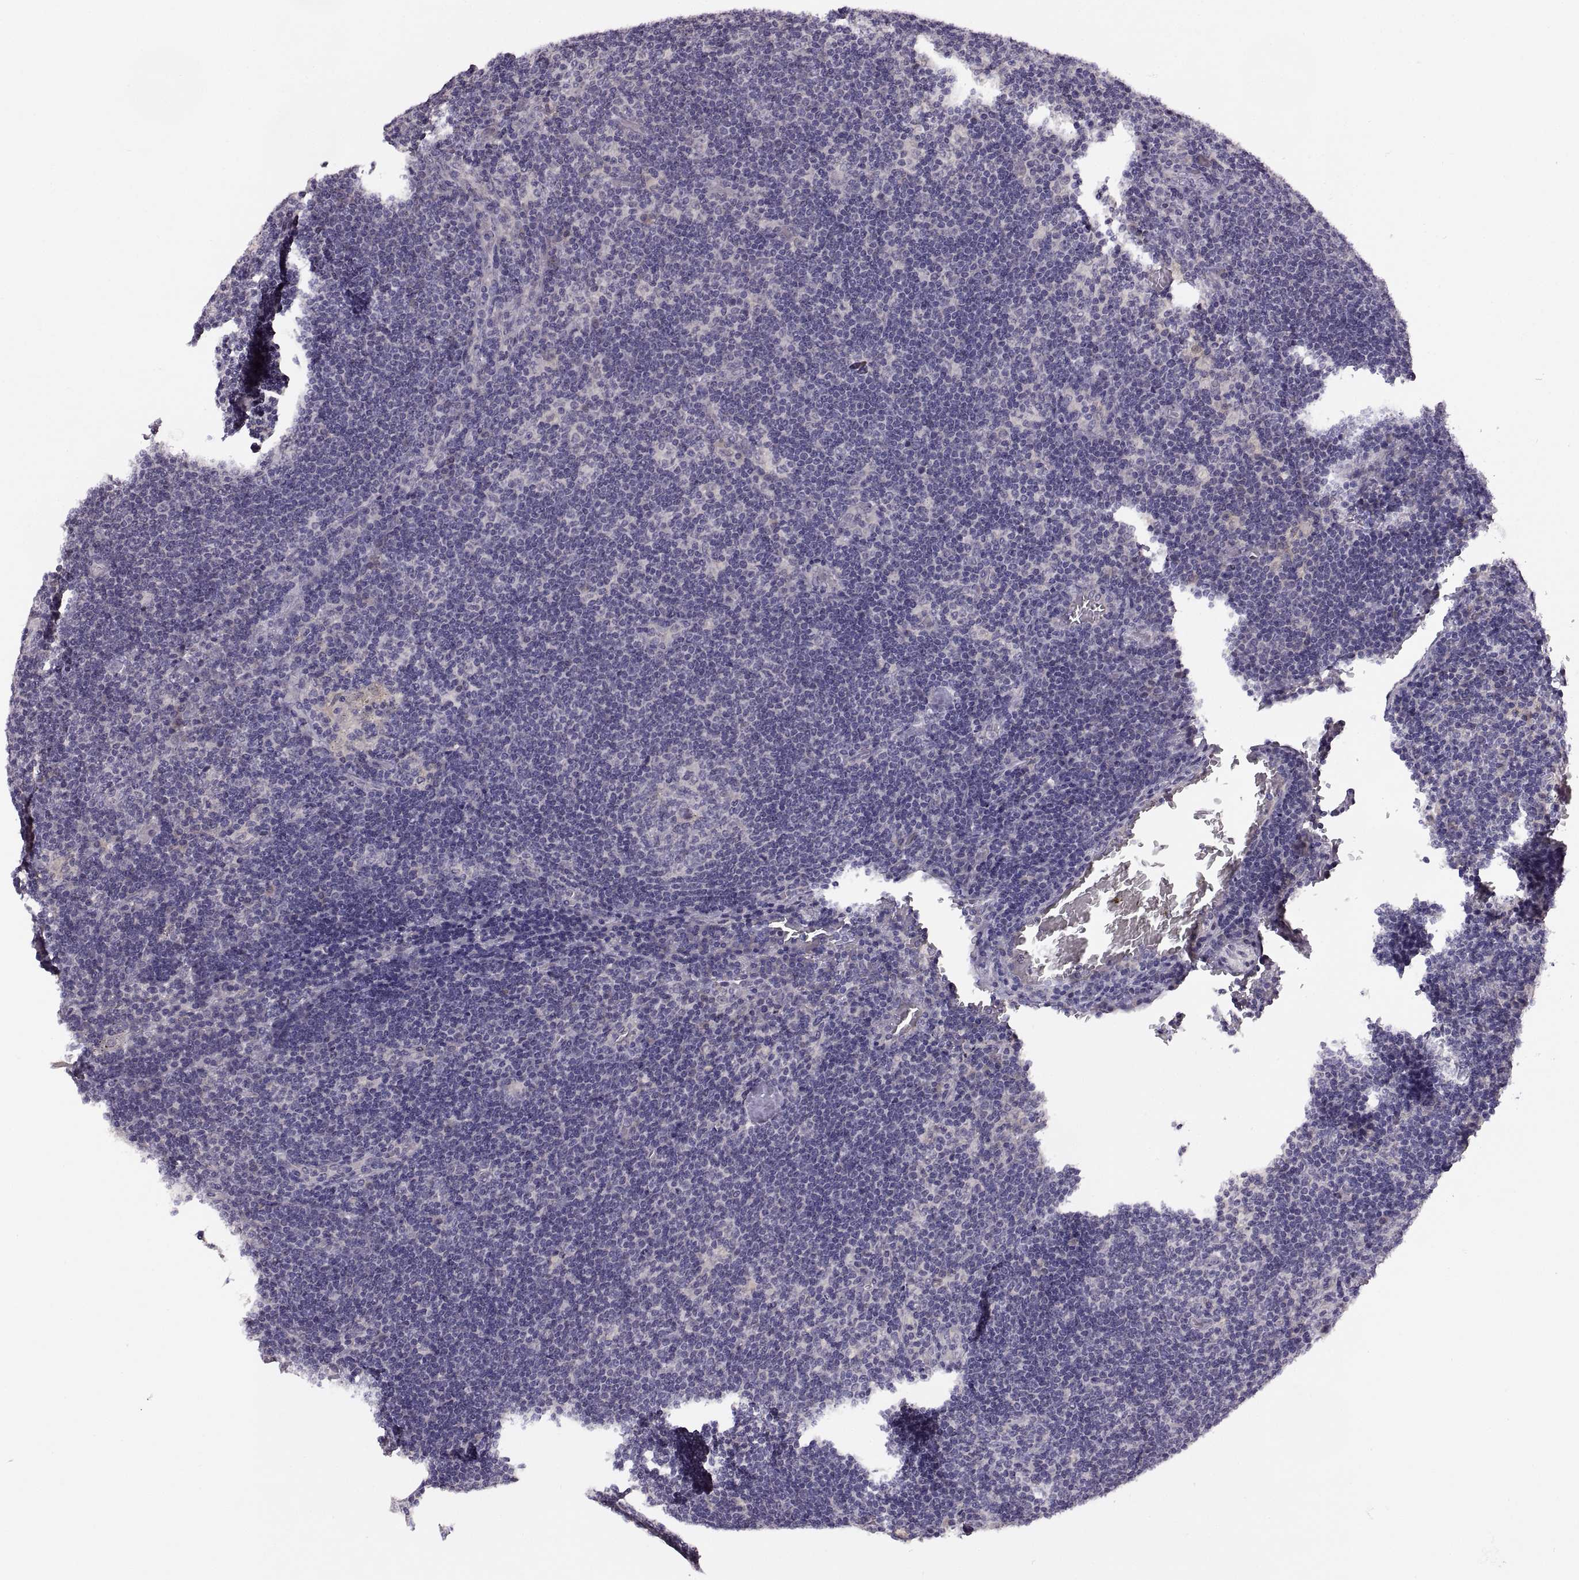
{"staining": {"intensity": "negative", "quantity": "none", "location": "none"}, "tissue": "lymph node", "cell_type": "Germinal center cells", "image_type": "normal", "snomed": [{"axis": "morphology", "description": "Normal tissue, NOS"}, {"axis": "topography", "description": "Lymph node"}], "caption": "The immunohistochemistry (IHC) image has no significant staining in germinal center cells of lymph node. The staining is performed using DAB brown chromogen with nuclei counter-stained in using hematoxylin.", "gene": "ACSBG2", "patient": {"sex": "male", "age": 63}}